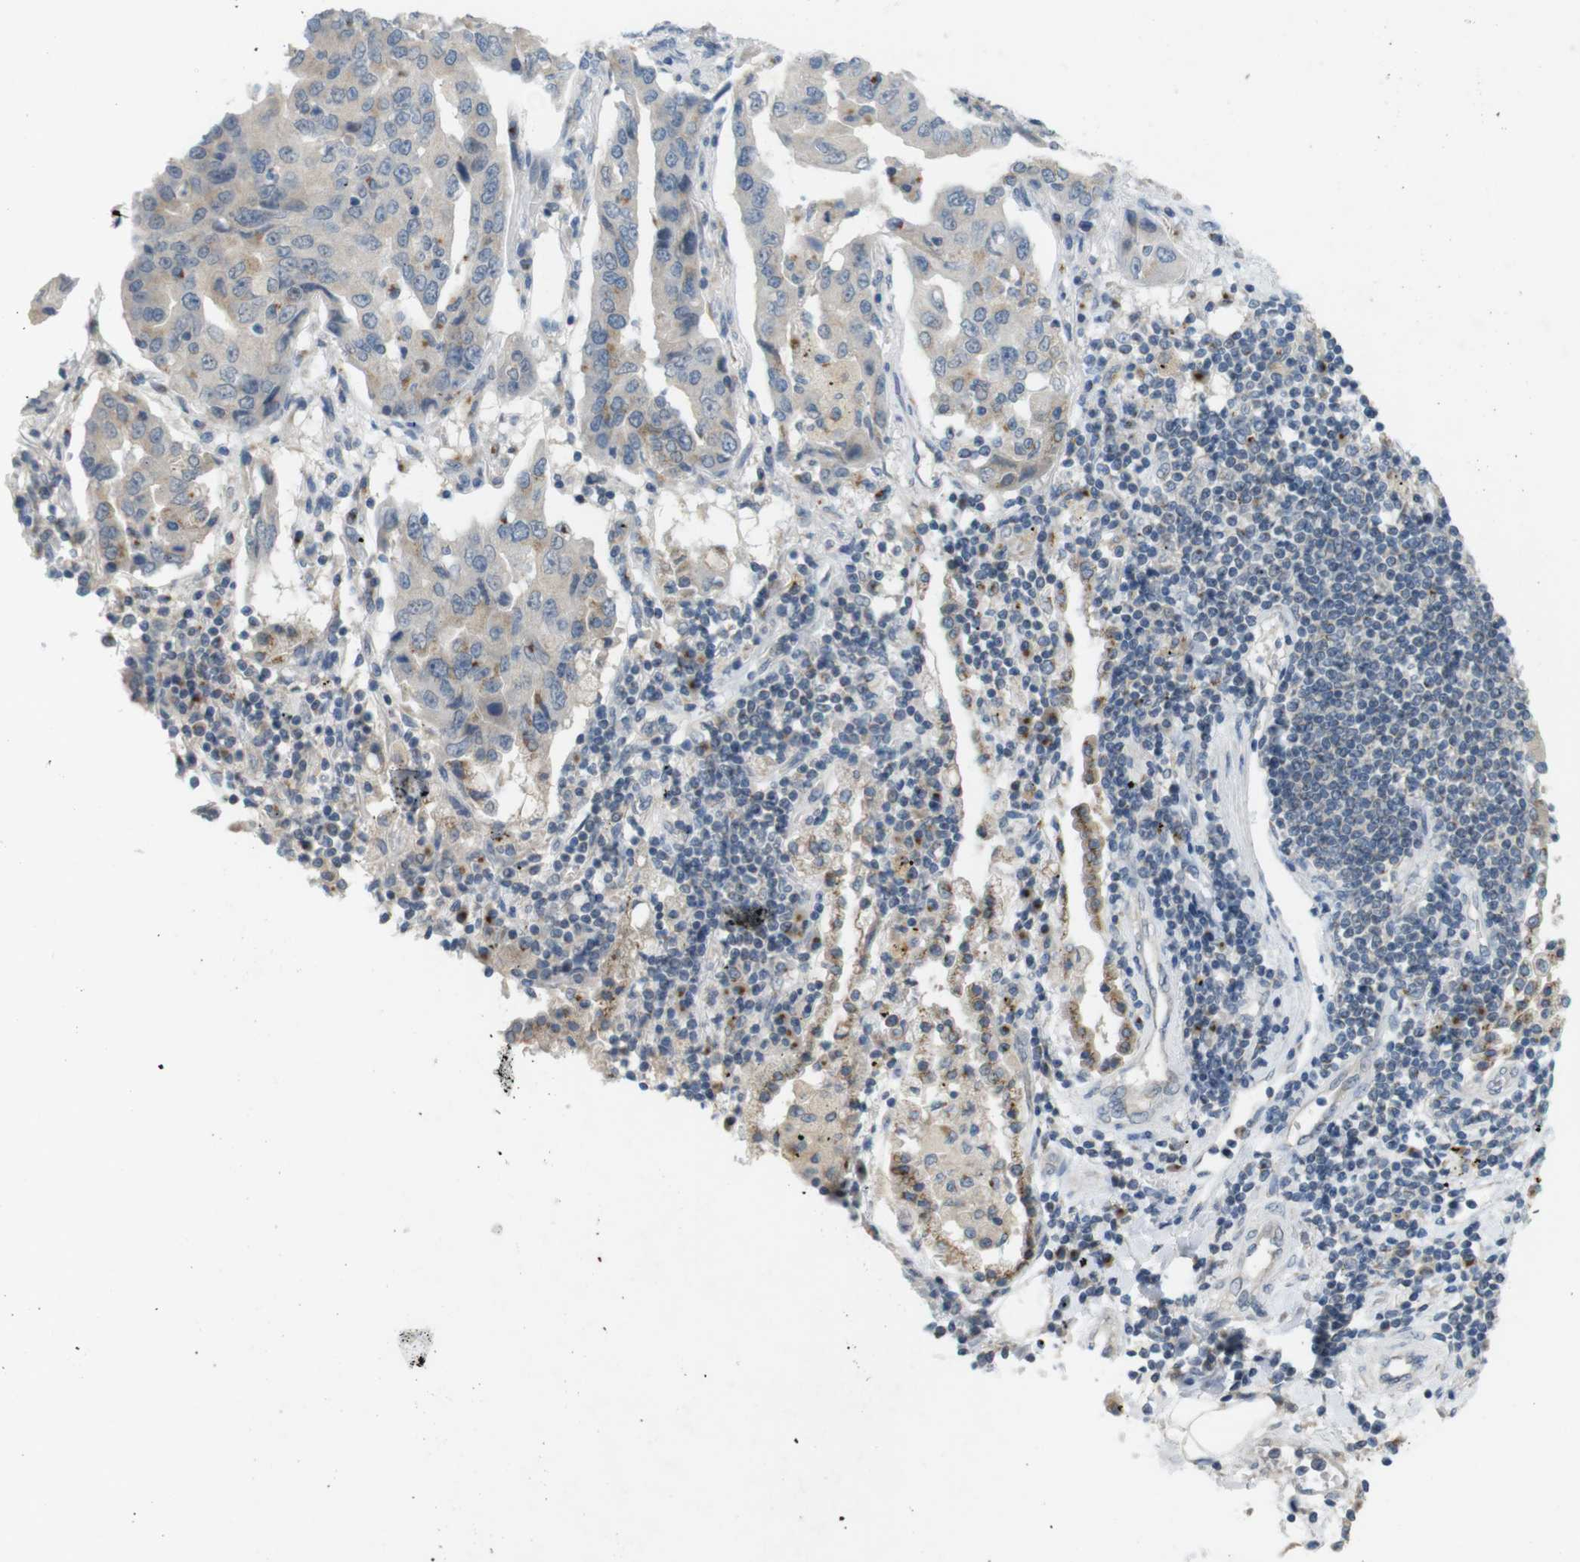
{"staining": {"intensity": "moderate", "quantity": "<25%", "location": "cytoplasmic/membranous"}, "tissue": "lung cancer", "cell_type": "Tumor cells", "image_type": "cancer", "snomed": [{"axis": "morphology", "description": "Adenocarcinoma, NOS"}, {"axis": "topography", "description": "Lung"}], "caption": "DAB immunohistochemical staining of human lung cancer displays moderate cytoplasmic/membranous protein expression in approximately <25% of tumor cells.", "gene": "YIPF3", "patient": {"sex": "female", "age": 65}}